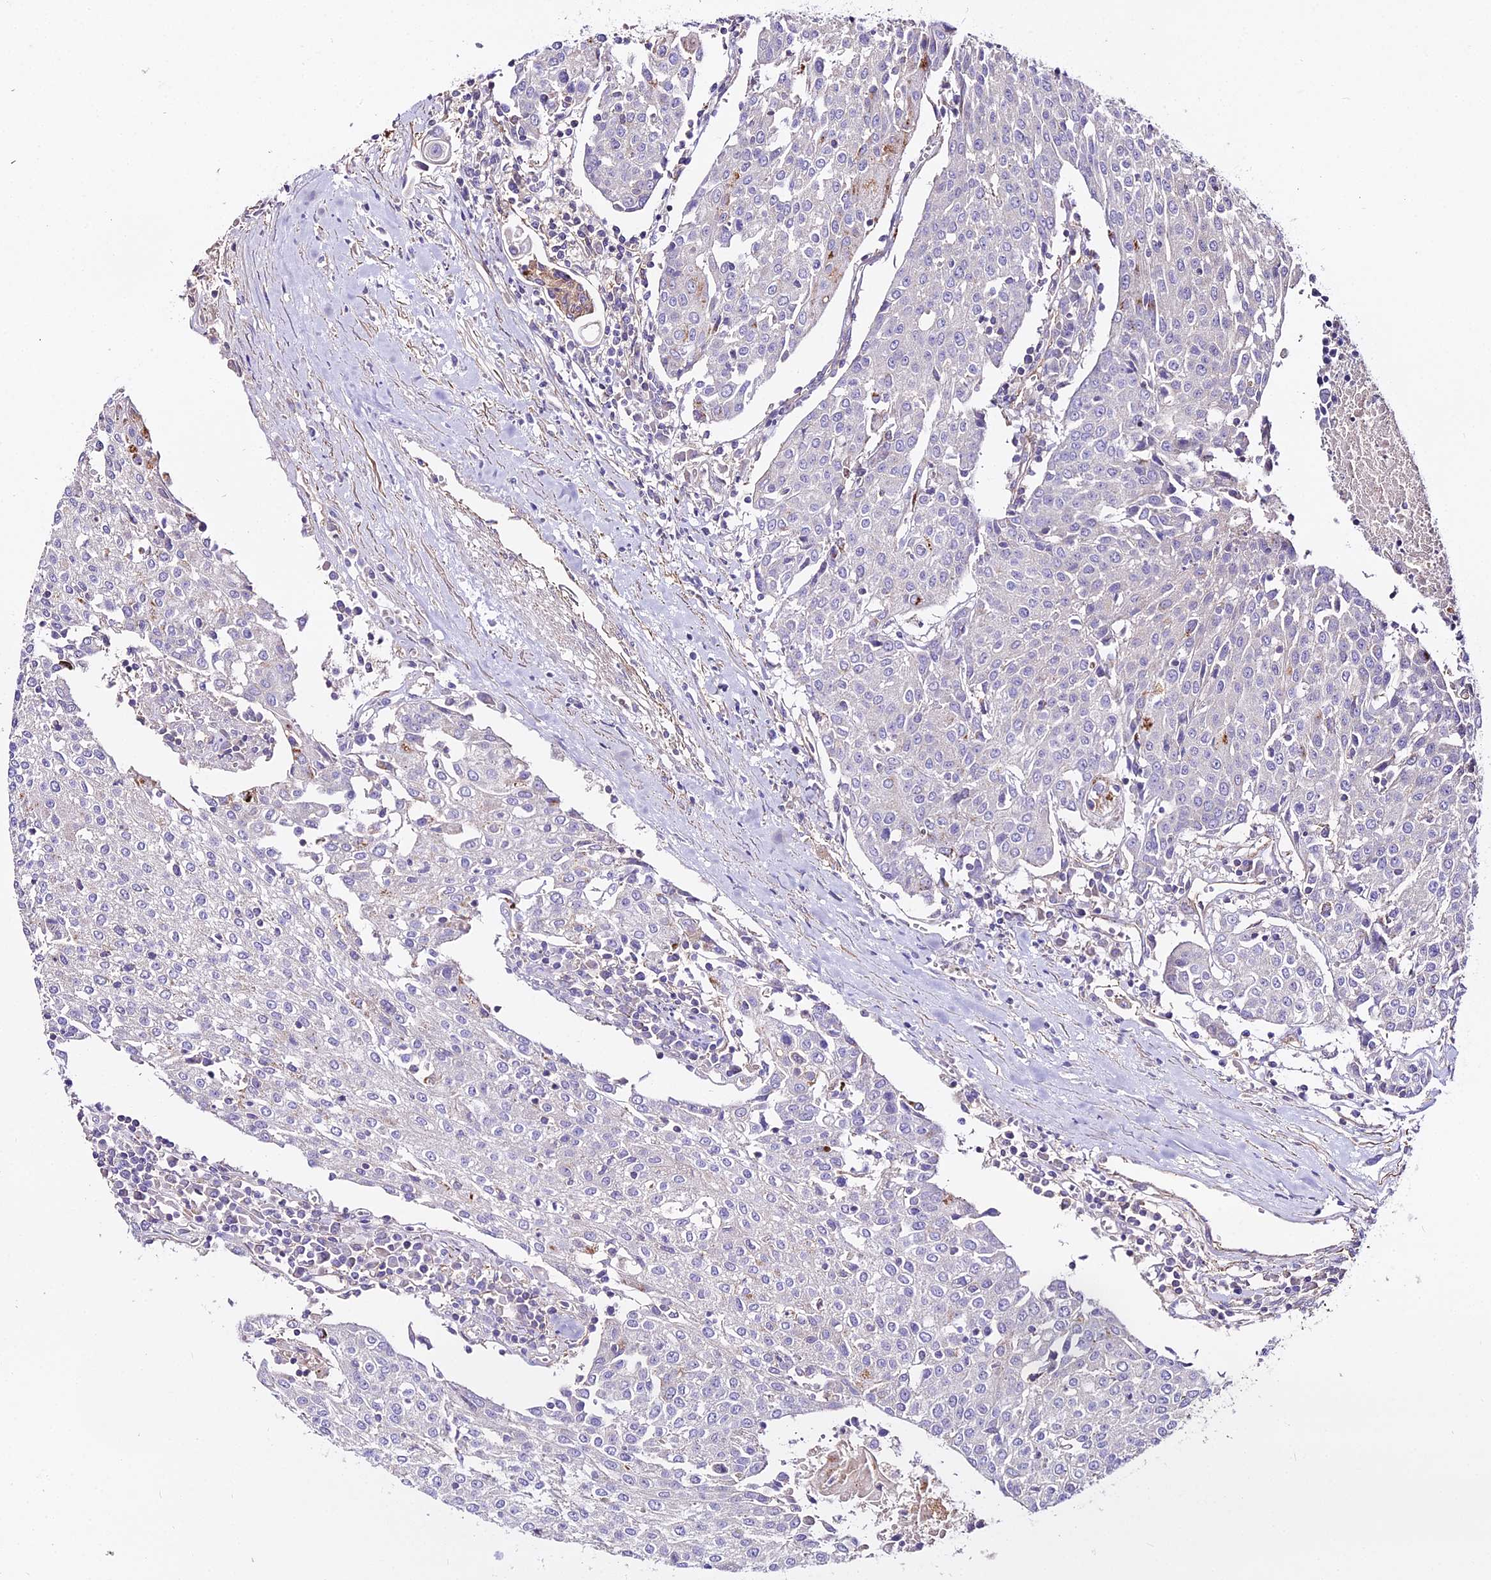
{"staining": {"intensity": "negative", "quantity": "none", "location": "none"}, "tissue": "urothelial cancer", "cell_type": "Tumor cells", "image_type": "cancer", "snomed": [{"axis": "morphology", "description": "Urothelial carcinoma, High grade"}, {"axis": "topography", "description": "Urinary bladder"}], "caption": "Immunohistochemical staining of human urothelial carcinoma (high-grade) displays no significant expression in tumor cells.", "gene": "GLYAT", "patient": {"sex": "female", "age": 85}}